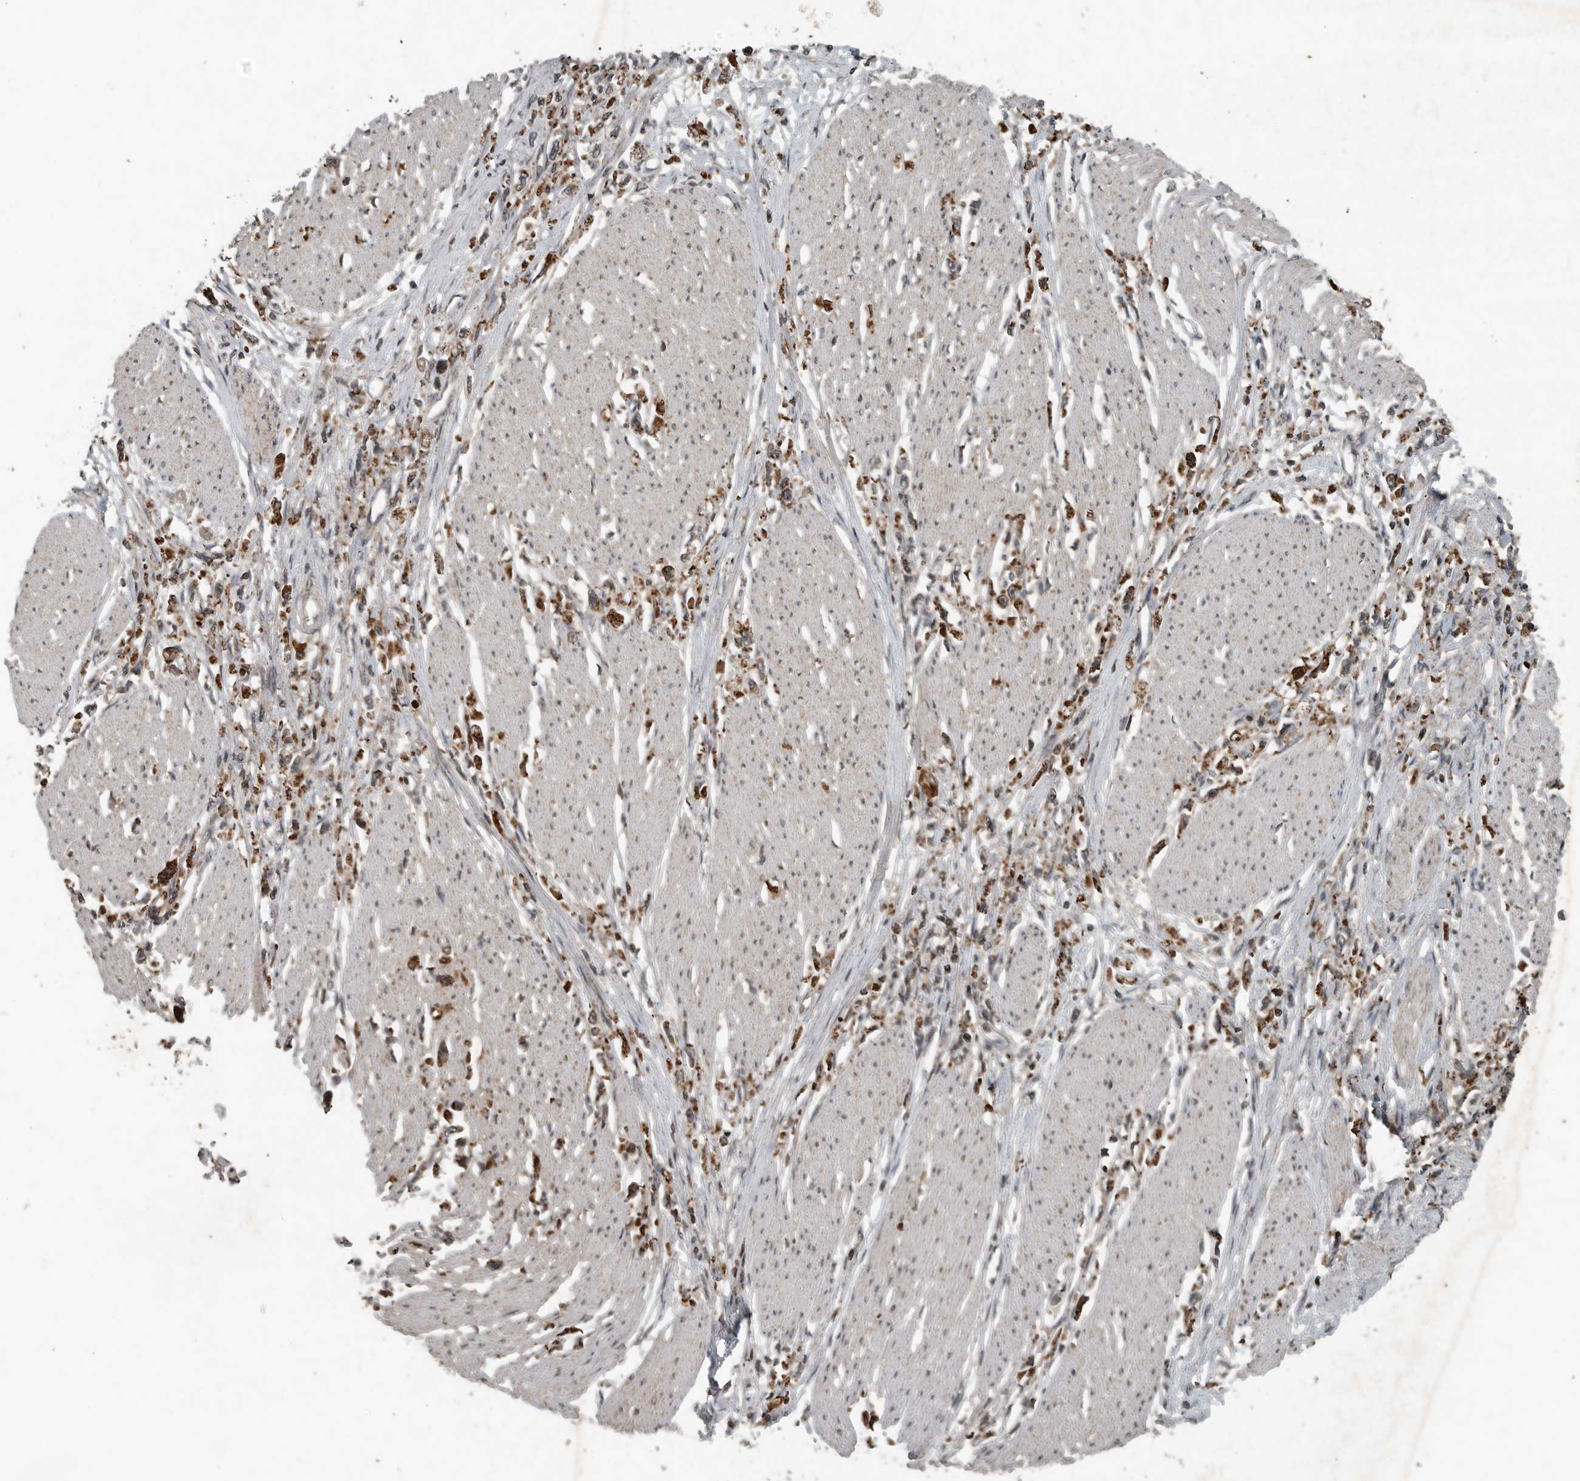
{"staining": {"intensity": "strong", "quantity": ">75%", "location": "cytoplasmic/membranous"}, "tissue": "stomach cancer", "cell_type": "Tumor cells", "image_type": "cancer", "snomed": [{"axis": "morphology", "description": "Adenocarcinoma, NOS"}, {"axis": "topography", "description": "Stomach"}], "caption": "Adenocarcinoma (stomach) stained with immunohistochemistry displays strong cytoplasmic/membranous expression in about >75% of tumor cells.", "gene": "IL6ST", "patient": {"sex": "female", "age": 59}}